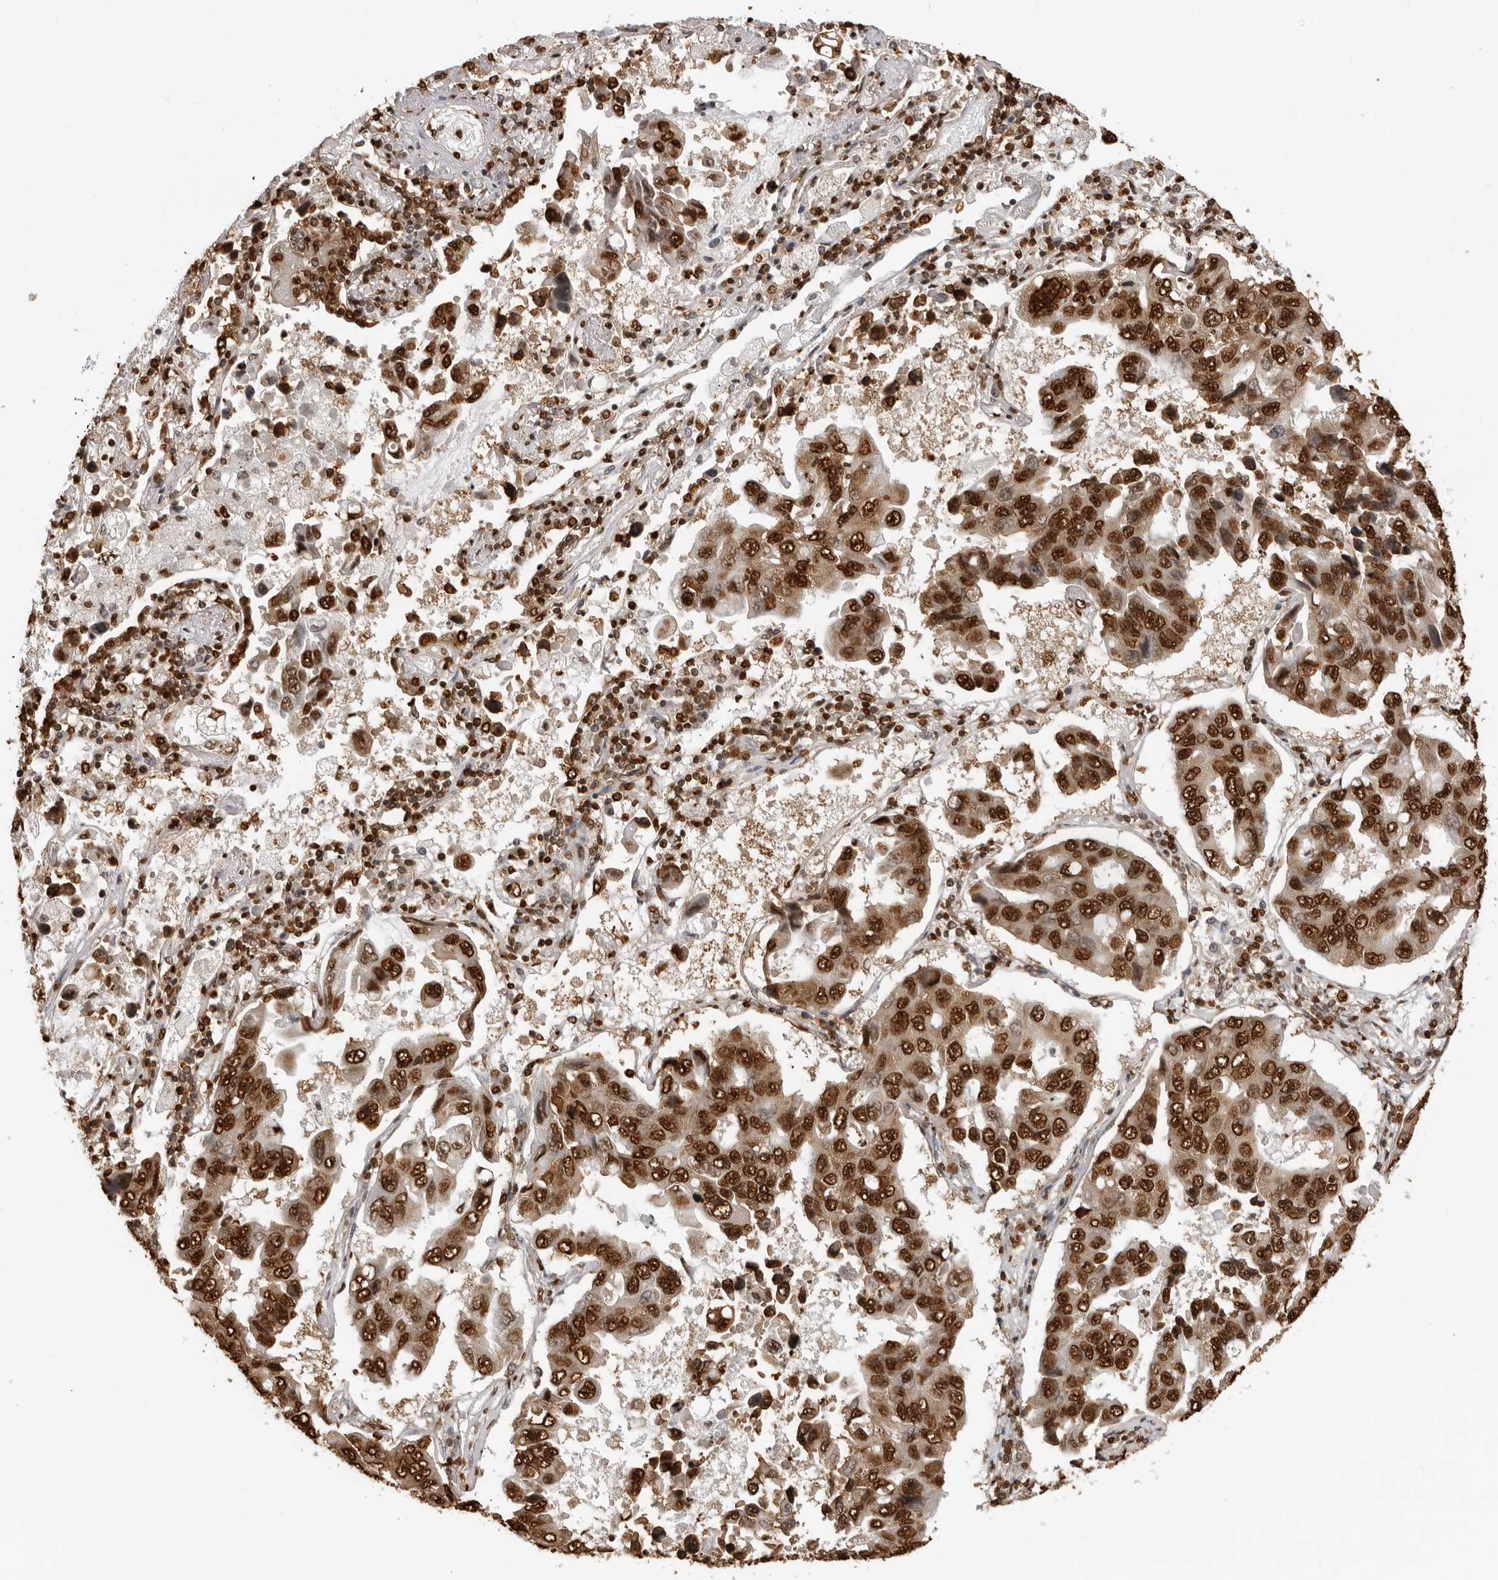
{"staining": {"intensity": "strong", "quantity": ">75%", "location": "nuclear"}, "tissue": "lung cancer", "cell_type": "Tumor cells", "image_type": "cancer", "snomed": [{"axis": "morphology", "description": "Adenocarcinoma, NOS"}, {"axis": "topography", "description": "Lung"}], "caption": "This histopathology image shows immunohistochemistry (IHC) staining of adenocarcinoma (lung), with high strong nuclear staining in approximately >75% of tumor cells.", "gene": "ZFP91", "patient": {"sex": "male", "age": 64}}